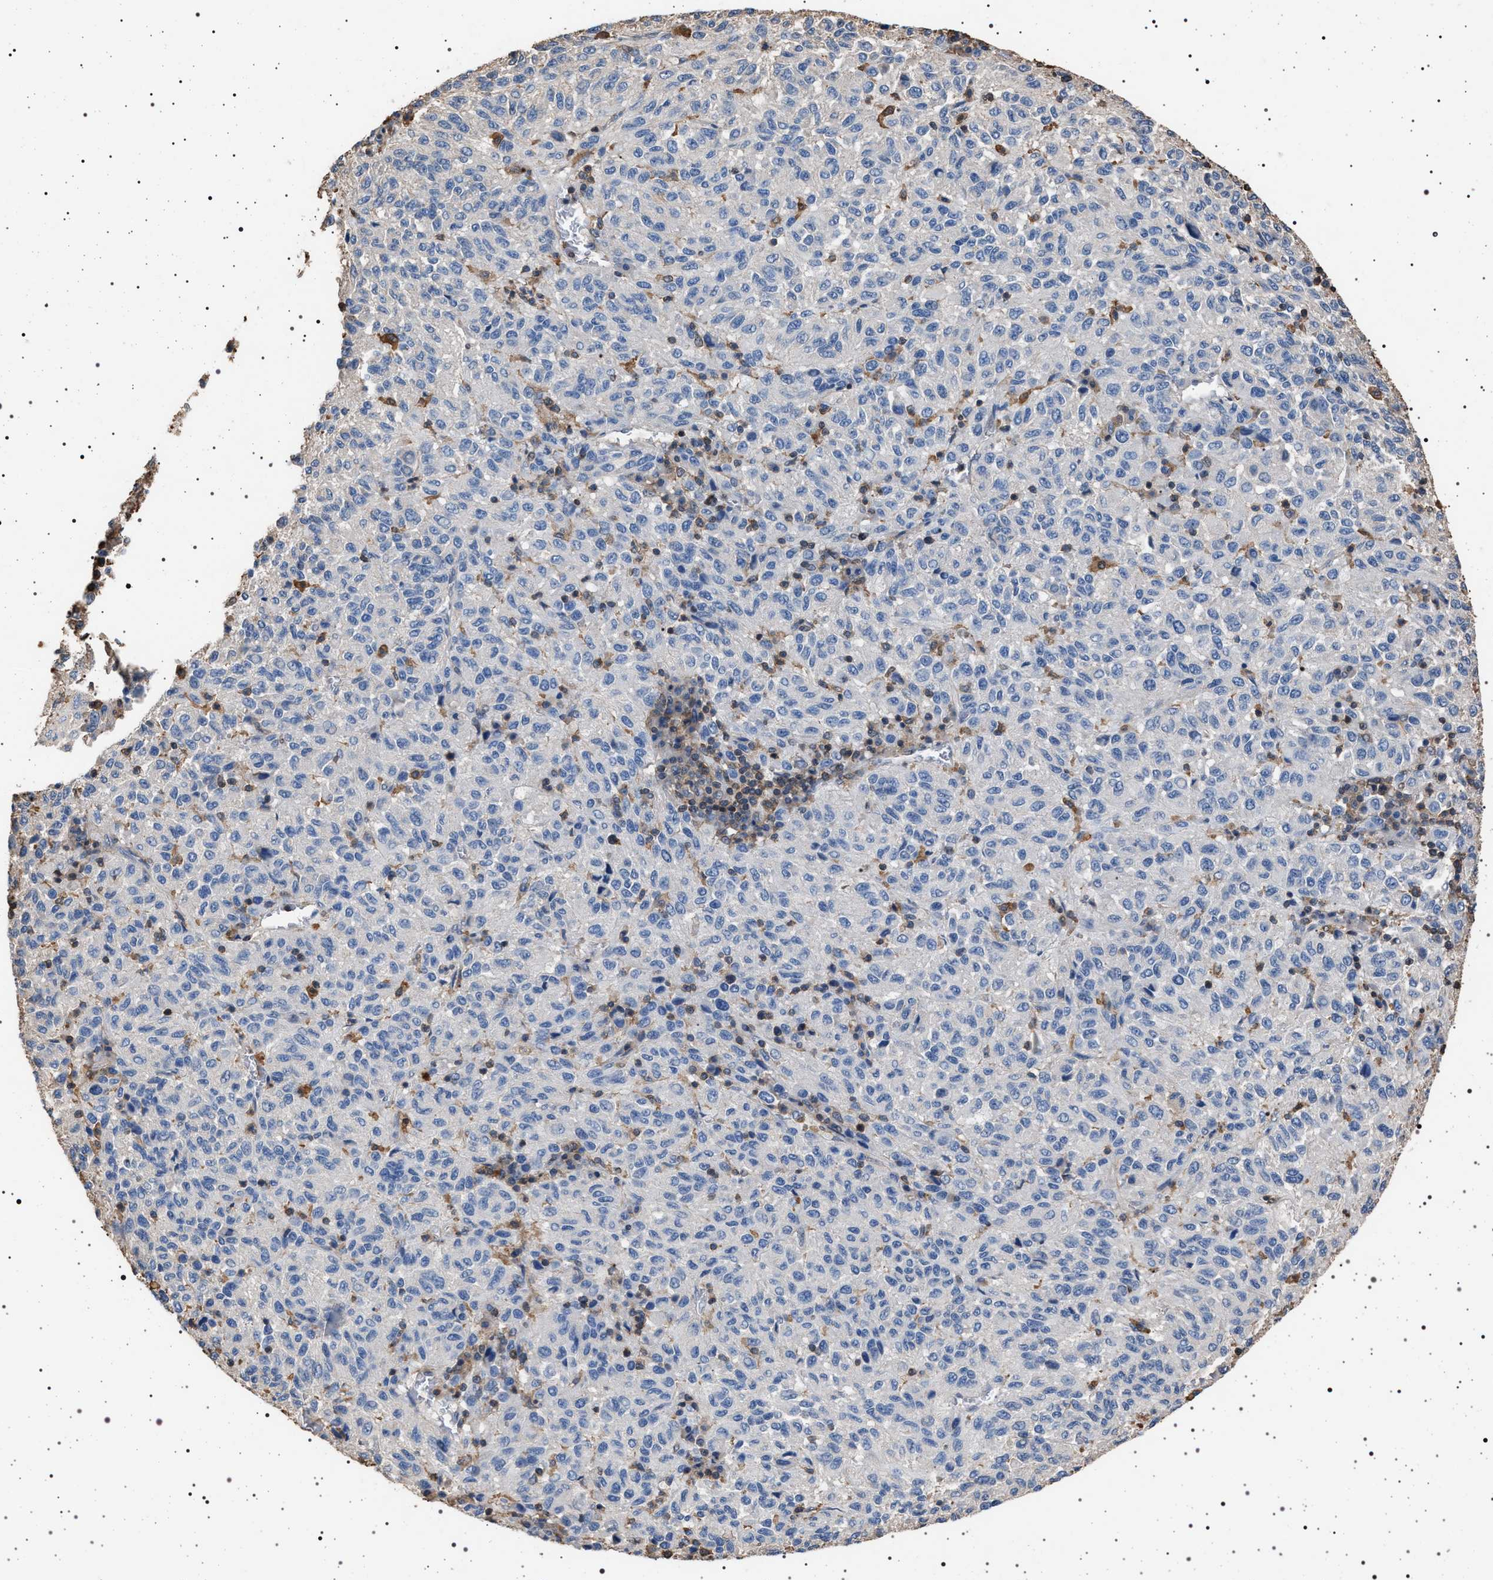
{"staining": {"intensity": "negative", "quantity": "none", "location": "none"}, "tissue": "melanoma", "cell_type": "Tumor cells", "image_type": "cancer", "snomed": [{"axis": "morphology", "description": "Malignant melanoma, Metastatic site"}, {"axis": "topography", "description": "Lung"}], "caption": "Immunohistochemistry image of human melanoma stained for a protein (brown), which demonstrates no staining in tumor cells. The staining is performed using DAB (3,3'-diaminobenzidine) brown chromogen with nuclei counter-stained in using hematoxylin.", "gene": "SMAP2", "patient": {"sex": "male", "age": 64}}